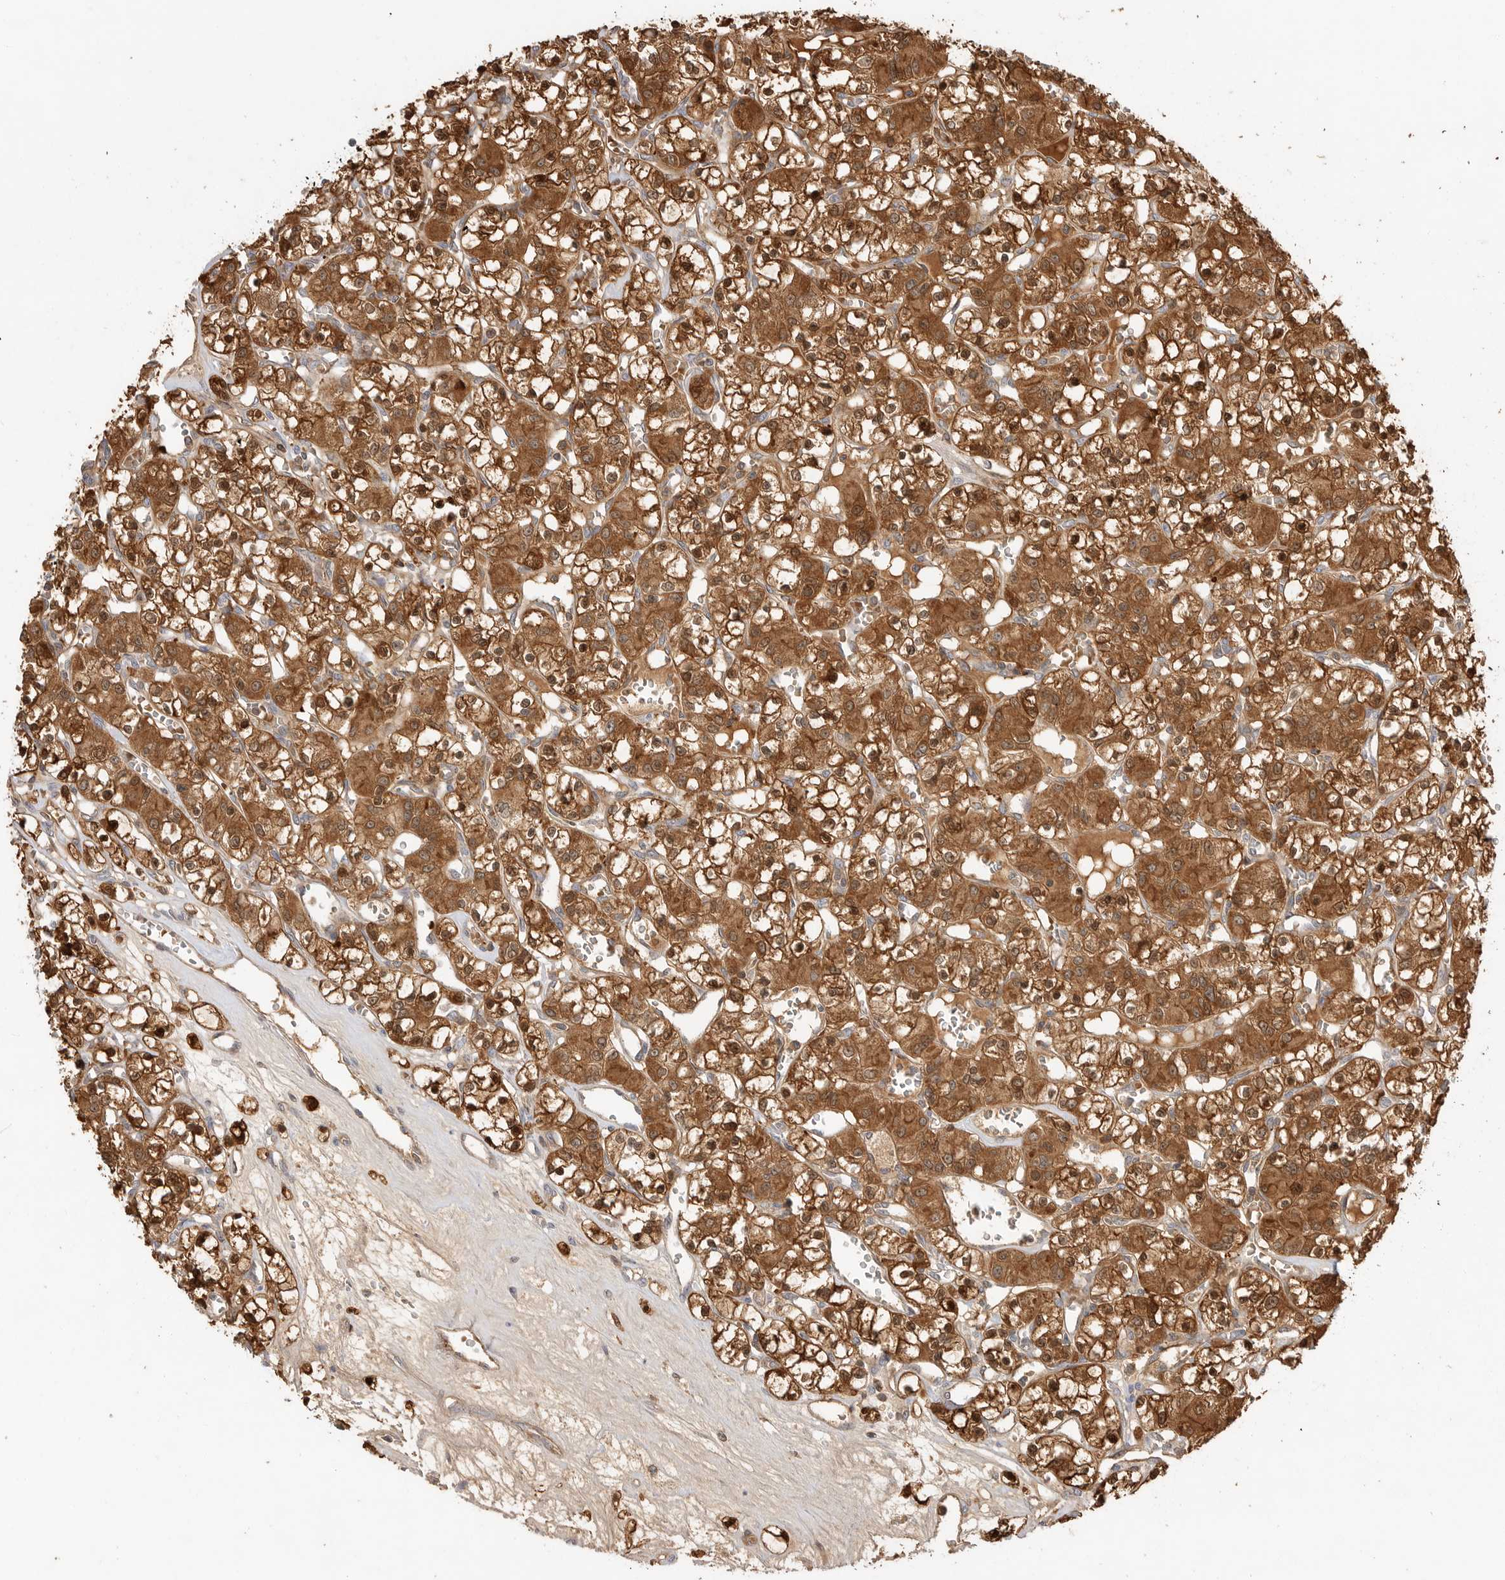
{"staining": {"intensity": "strong", "quantity": ">75%", "location": "cytoplasmic/membranous,nuclear"}, "tissue": "renal cancer", "cell_type": "Tumor cells", "image_type": "cancer", "snomed": [{"axis": "morphology", "description": "Adenocarcinoma, NOS"}, {"axis": "topography", "description": "Kidney"}], "caption": "The micrograph reveals a brown stain indicating the presence of a protein in the cytoplasmic/membranous and nuclear of tumor cells in renal cancer.", "gene": "CLDN12", "patient": {"sex": "female", "age": 59}}